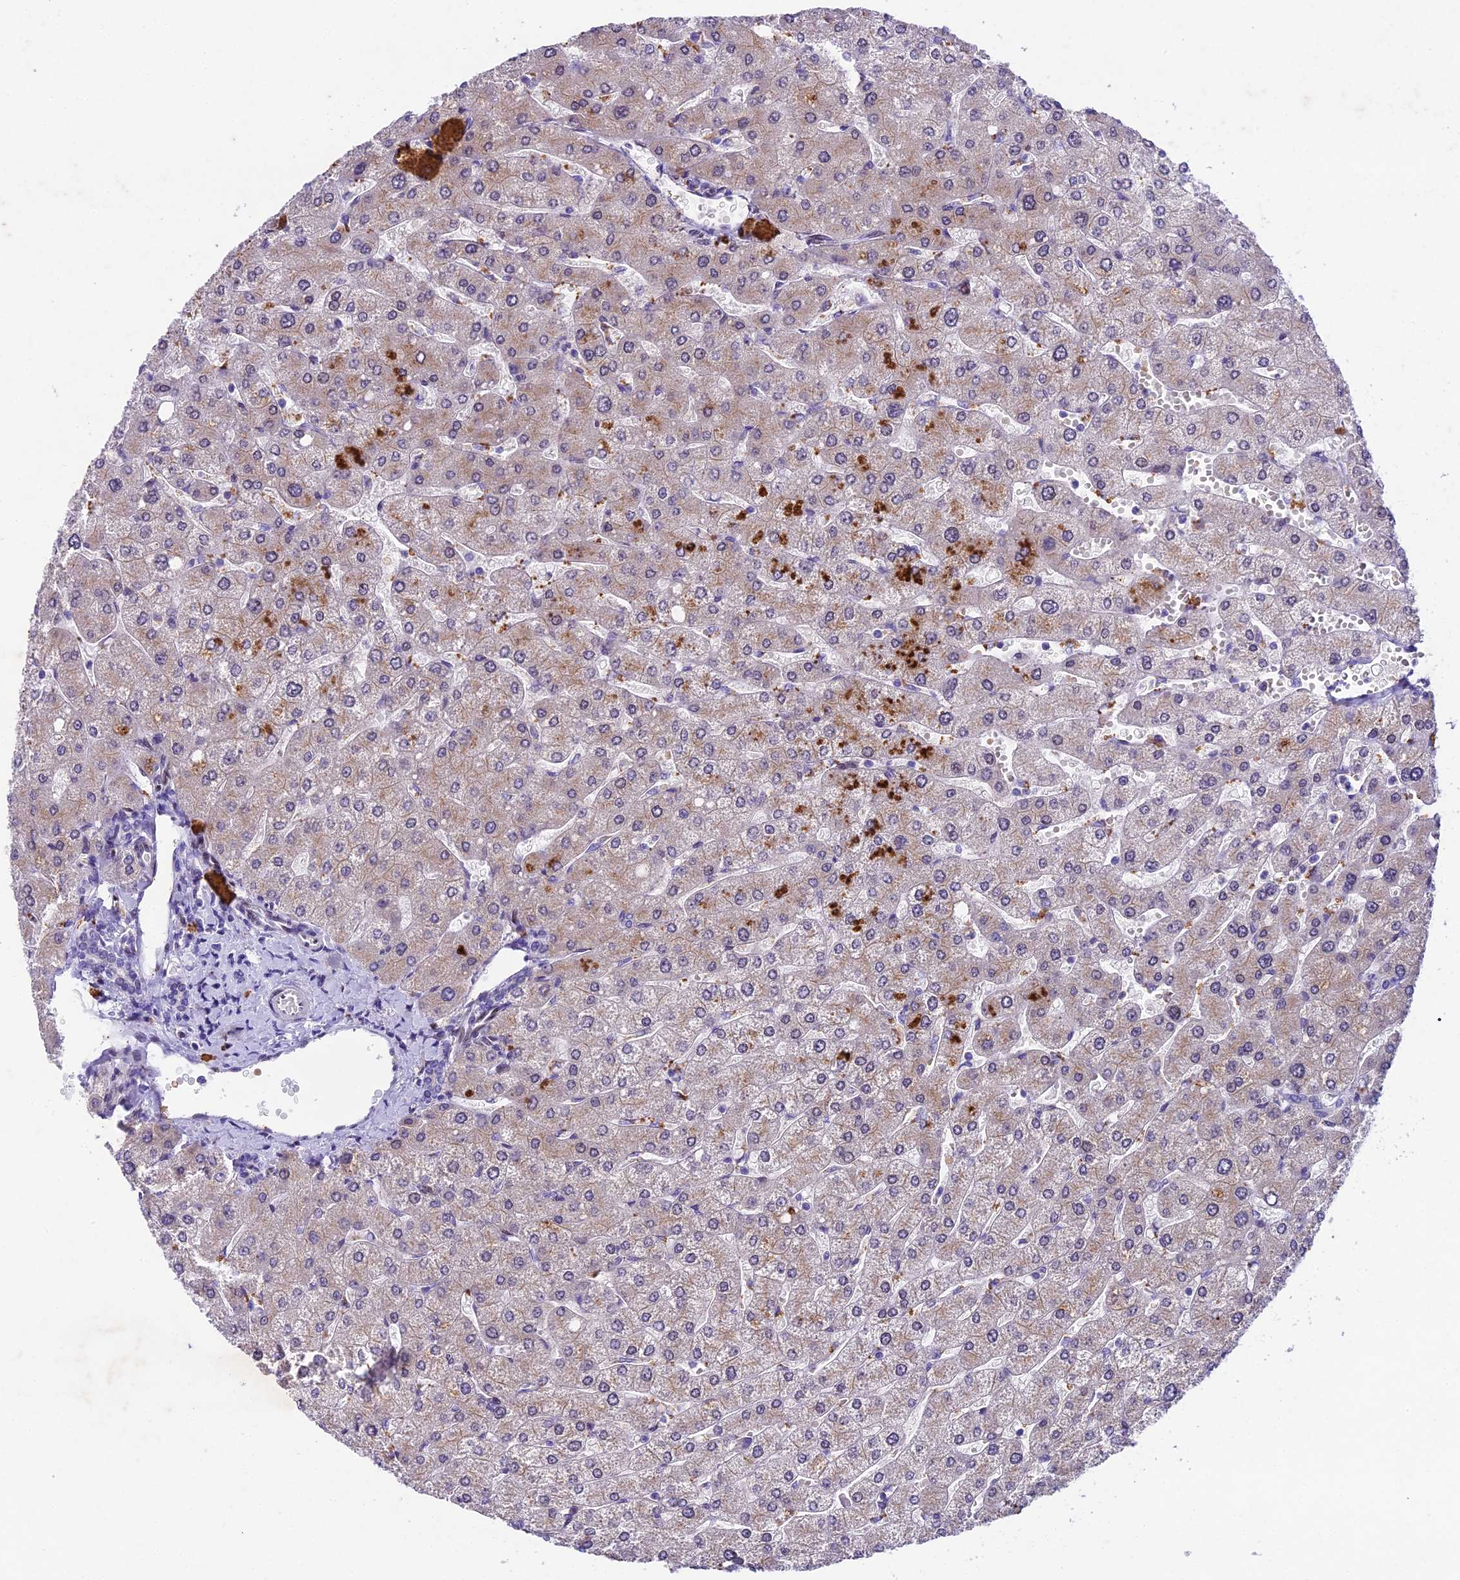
{"staining": {"intensity": "negative", "quantity": "none", "location": "none"}, "tissue": "liver", "cell_type": "Cholangiocytes", "image_type": "normal", "snomed": [{"axis": "morphology", "description": "Normal tissue, NOS"}, {"axis": "topography", "description": "Liver"}], "caption": "The image shows no staining of cholangiocytes in benign liver.", "gene": "IFT140", "patient": {"sex": "male", "age": 55}}